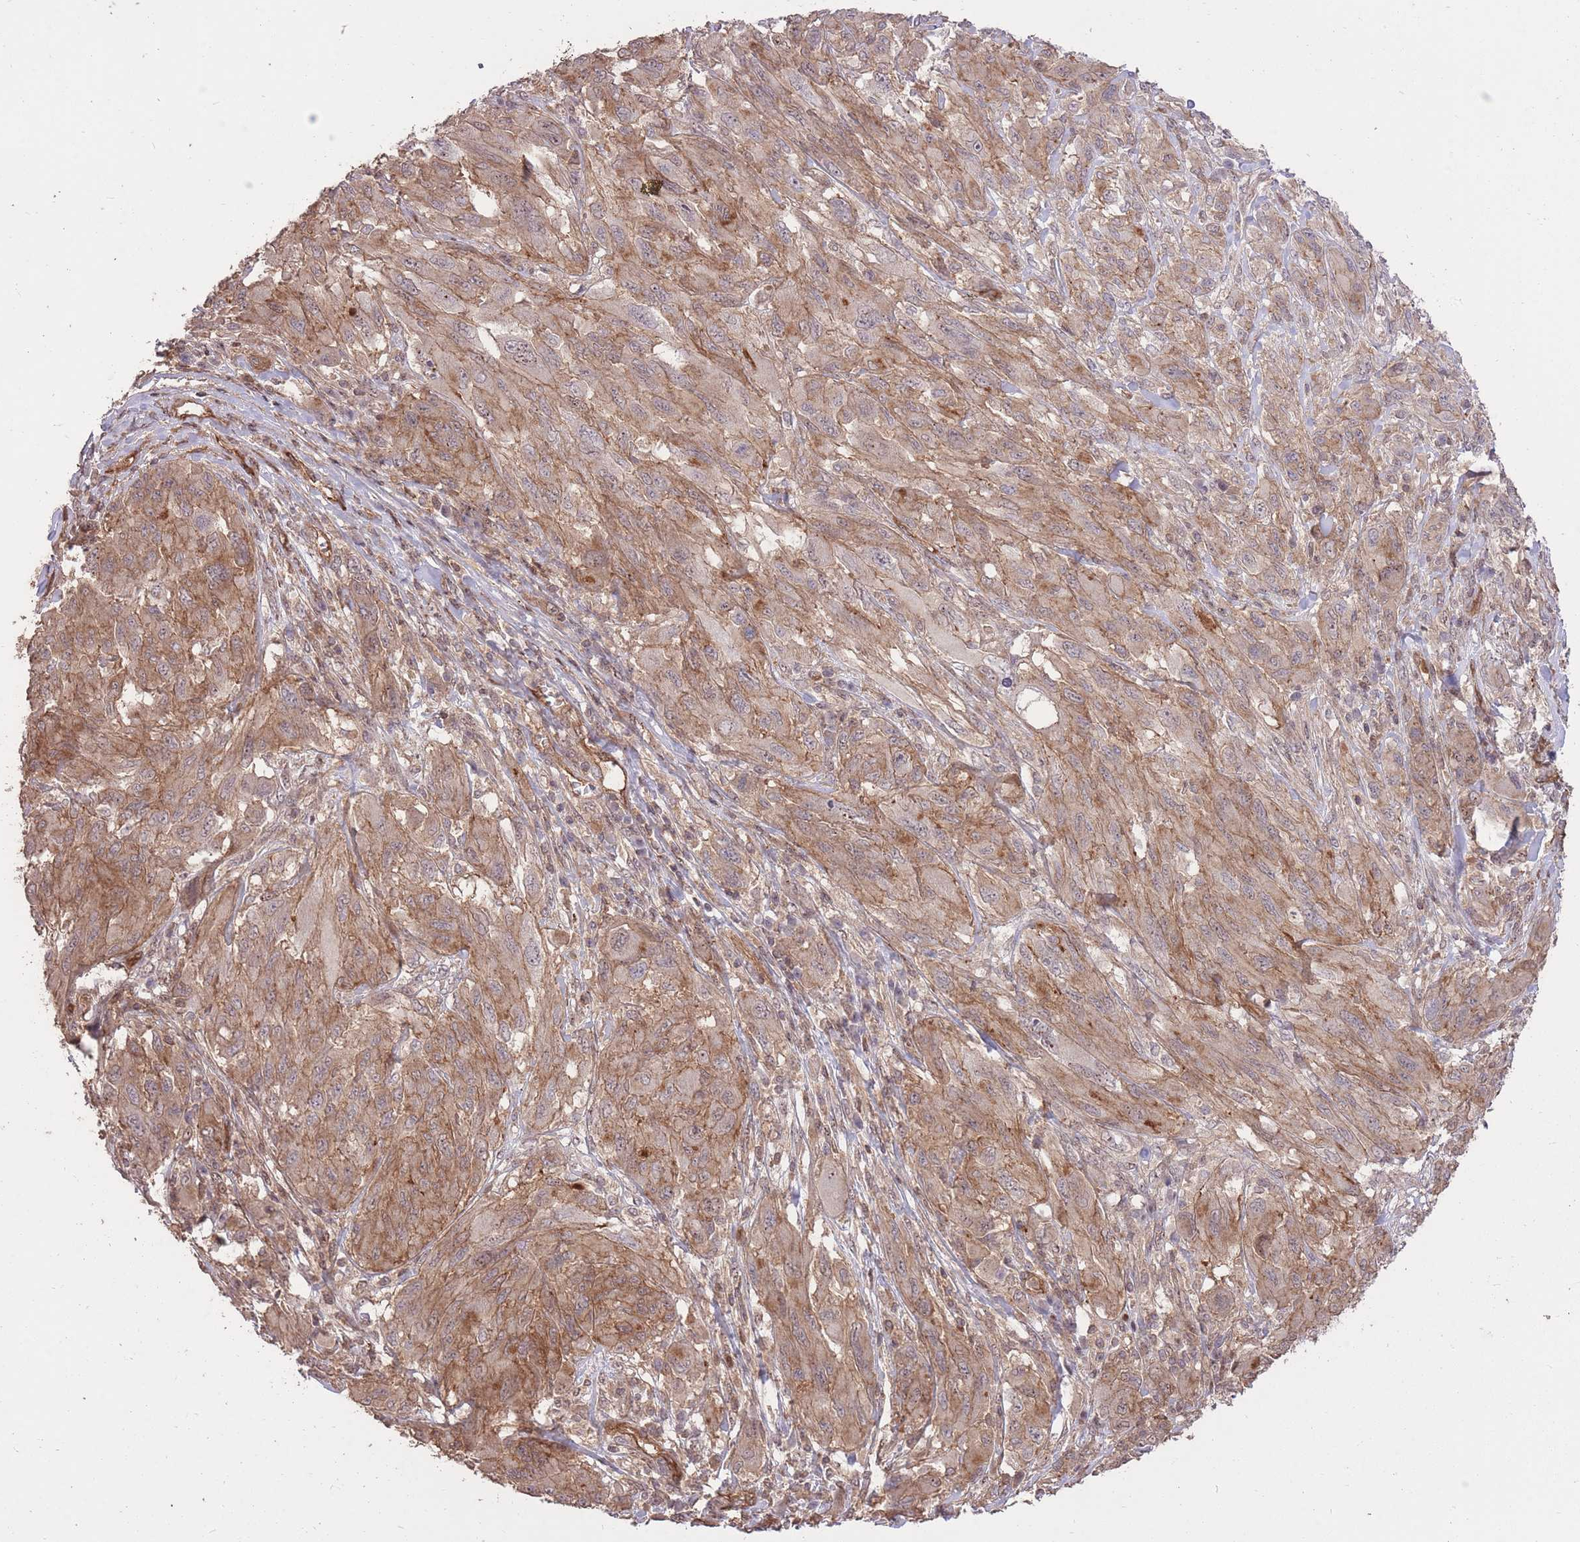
{"staining": {"intensity": "moderate", "quantity": ">75%", "location": "cytoplasmic/membranous"}, "tissue": "melanoma", "cell_type": "Tumor cells", "image_type": "cancer", "snomed": [{"axis": "morphology", "description": "Malignant melanoma, NOS"}, {"axis": "topography", "description": "Skin"}], "caption": "Protein analysis of malignant melanoma tissue reveals moderate cytoplasmic/membranous positivity in about >75% of tumor cells. (IHC, brightfield microscopy, high magnification).", "gene": "PLD1", "patient": {"sex": "female", "age": 91}}